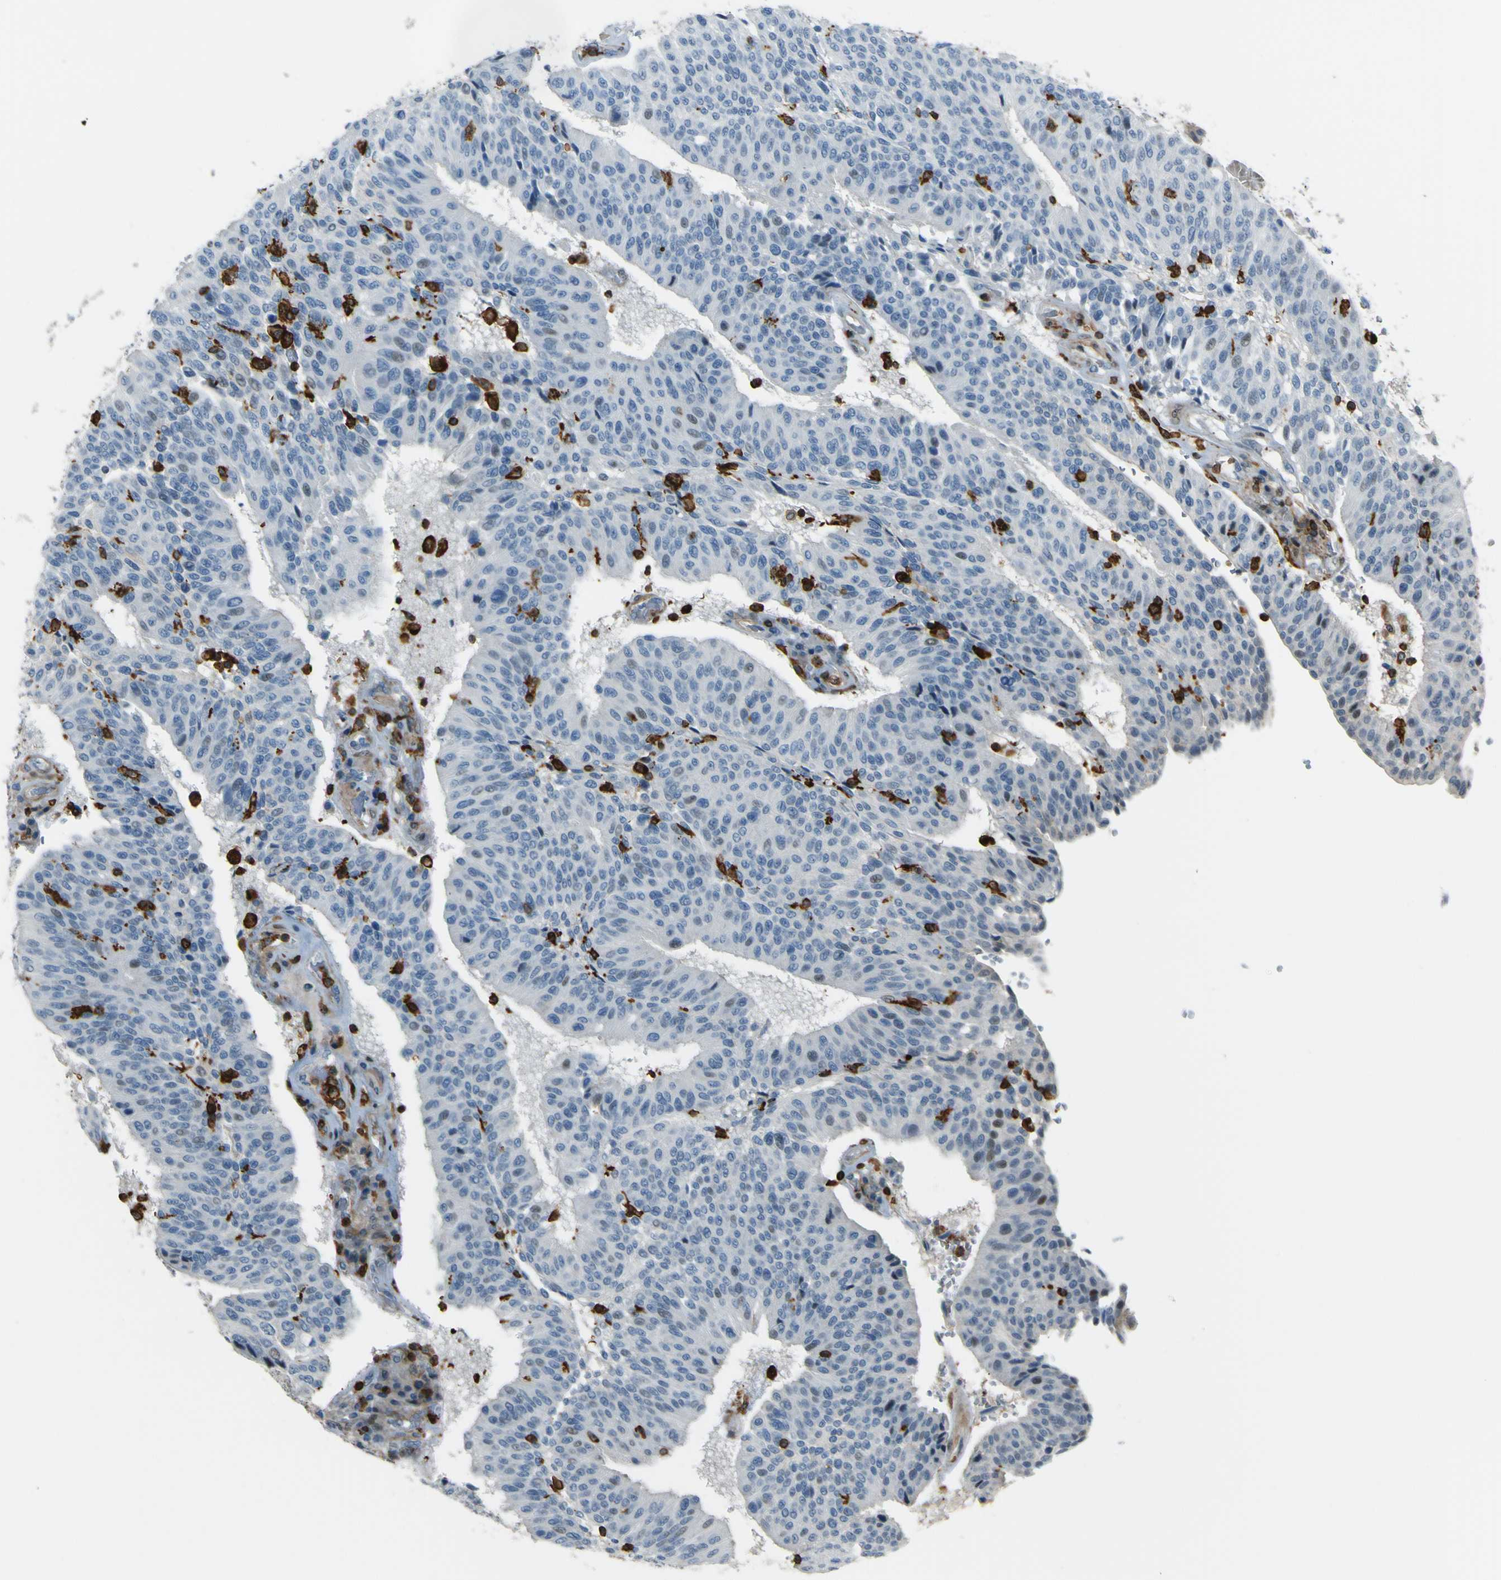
{"staining": {"intensity": "negative", "quantity": "none", "location": "none"}, "tissue": "urothelial cancer", "cell_type": "Tumor cells", "image_type": "cancer", "snomed": [{"axis": "morphology", "description": "Urothelial carcinoma, High grade"}, {"axis": "topography", "description": "Urinary bladder"}], "caption": "The image exhibits no staining of tumor cells in urothelial carcinoma (high-grade).", "gene": "PCDHB5", "patient": {"sex": "male", "age": 66}}